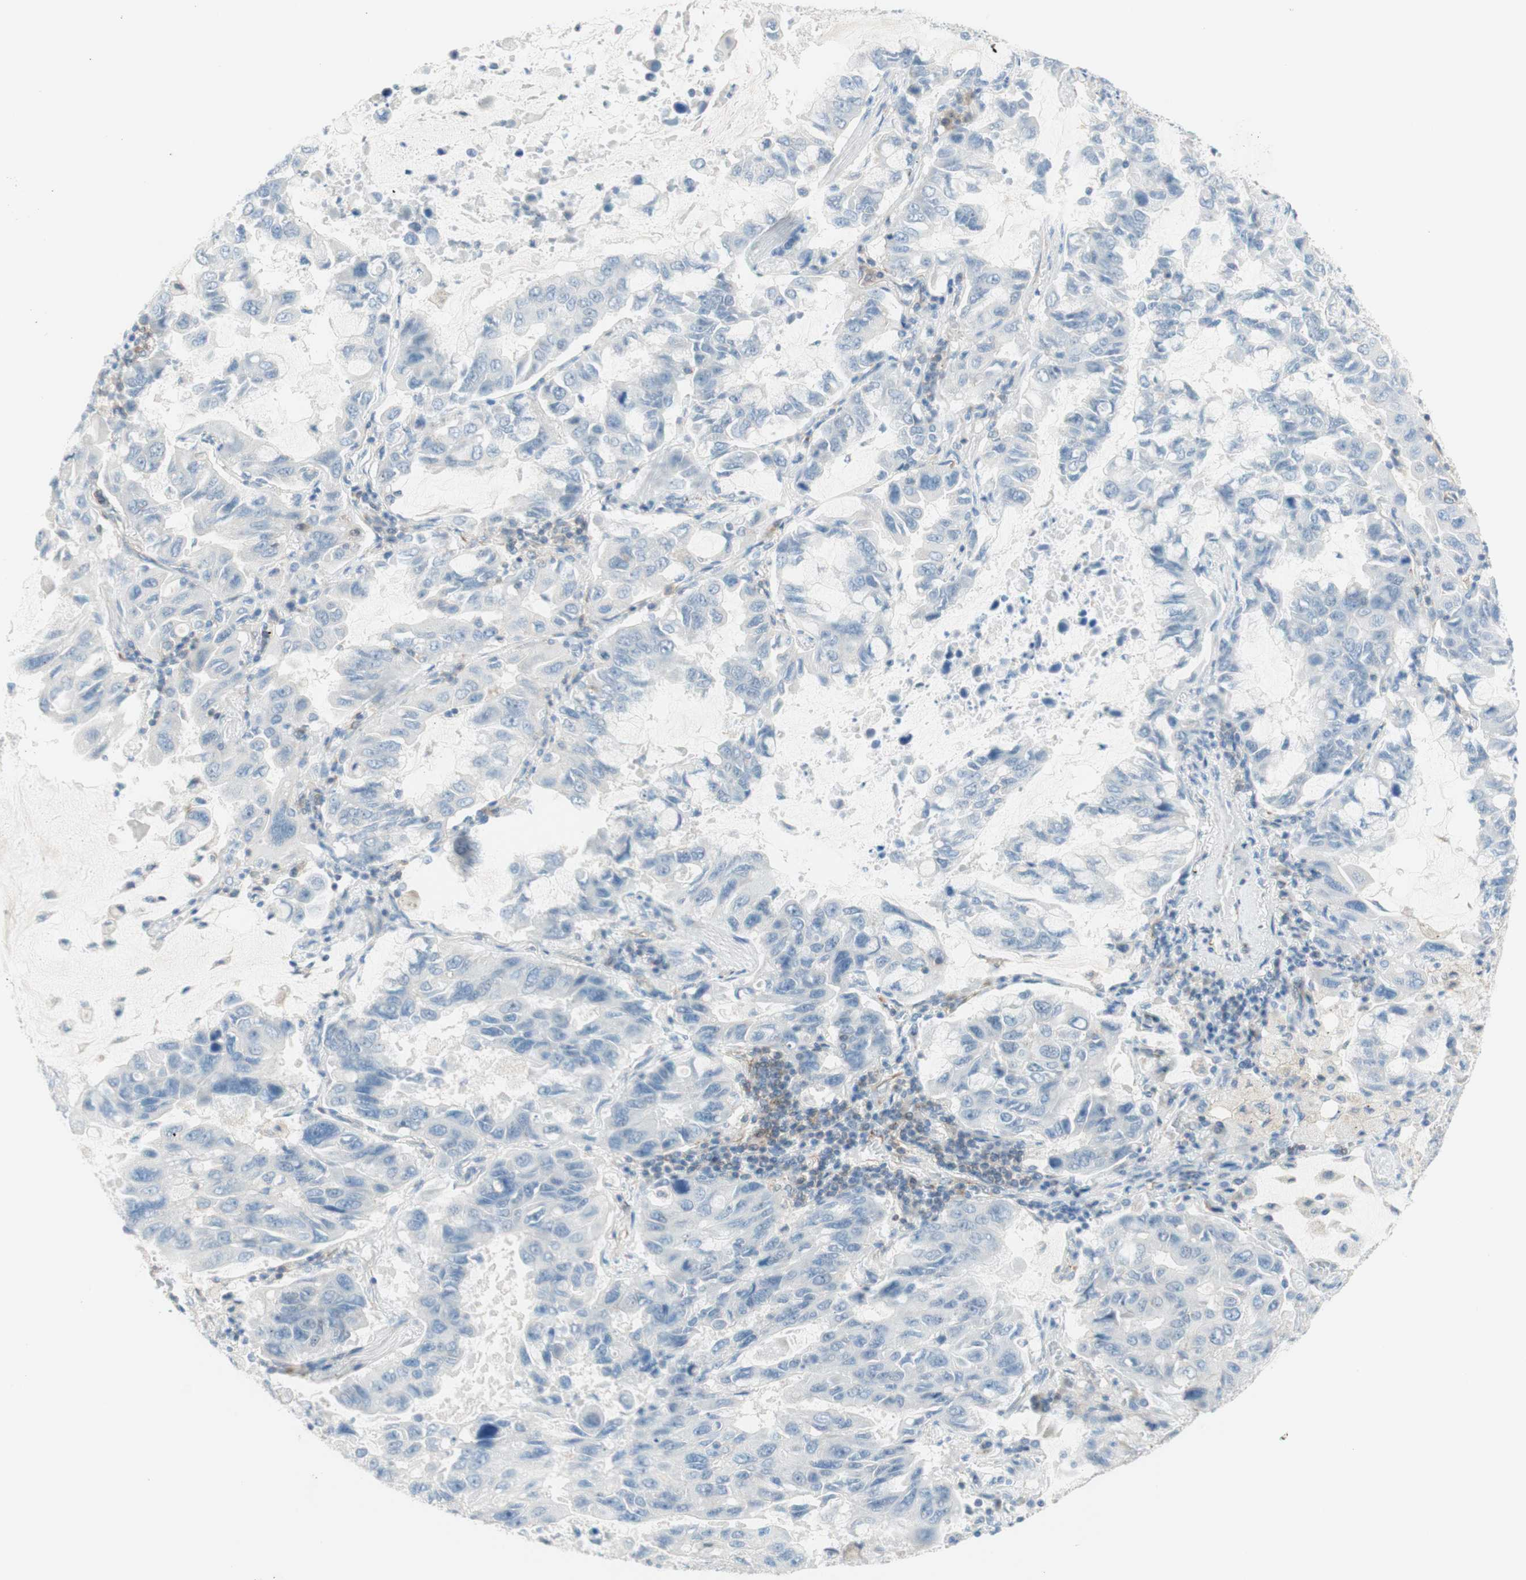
{"staining": {"intensity": "negative", "quantity": "none", "location": "none"}, "tissue": "lung cancer", "cell_type": "Tumor cells", "image_type": "cancer", "snomed": [{"axis": "morphology", "description": "Adenocarcinoma, NOS"}, {"axis": "topography", "description": "Lung"}], "caption": "Lung cancer stained for a protein using IHC displays no staining tumor cells.", "gene": "POU2AF1", "patient": {"sex": "male", "age": 64}}